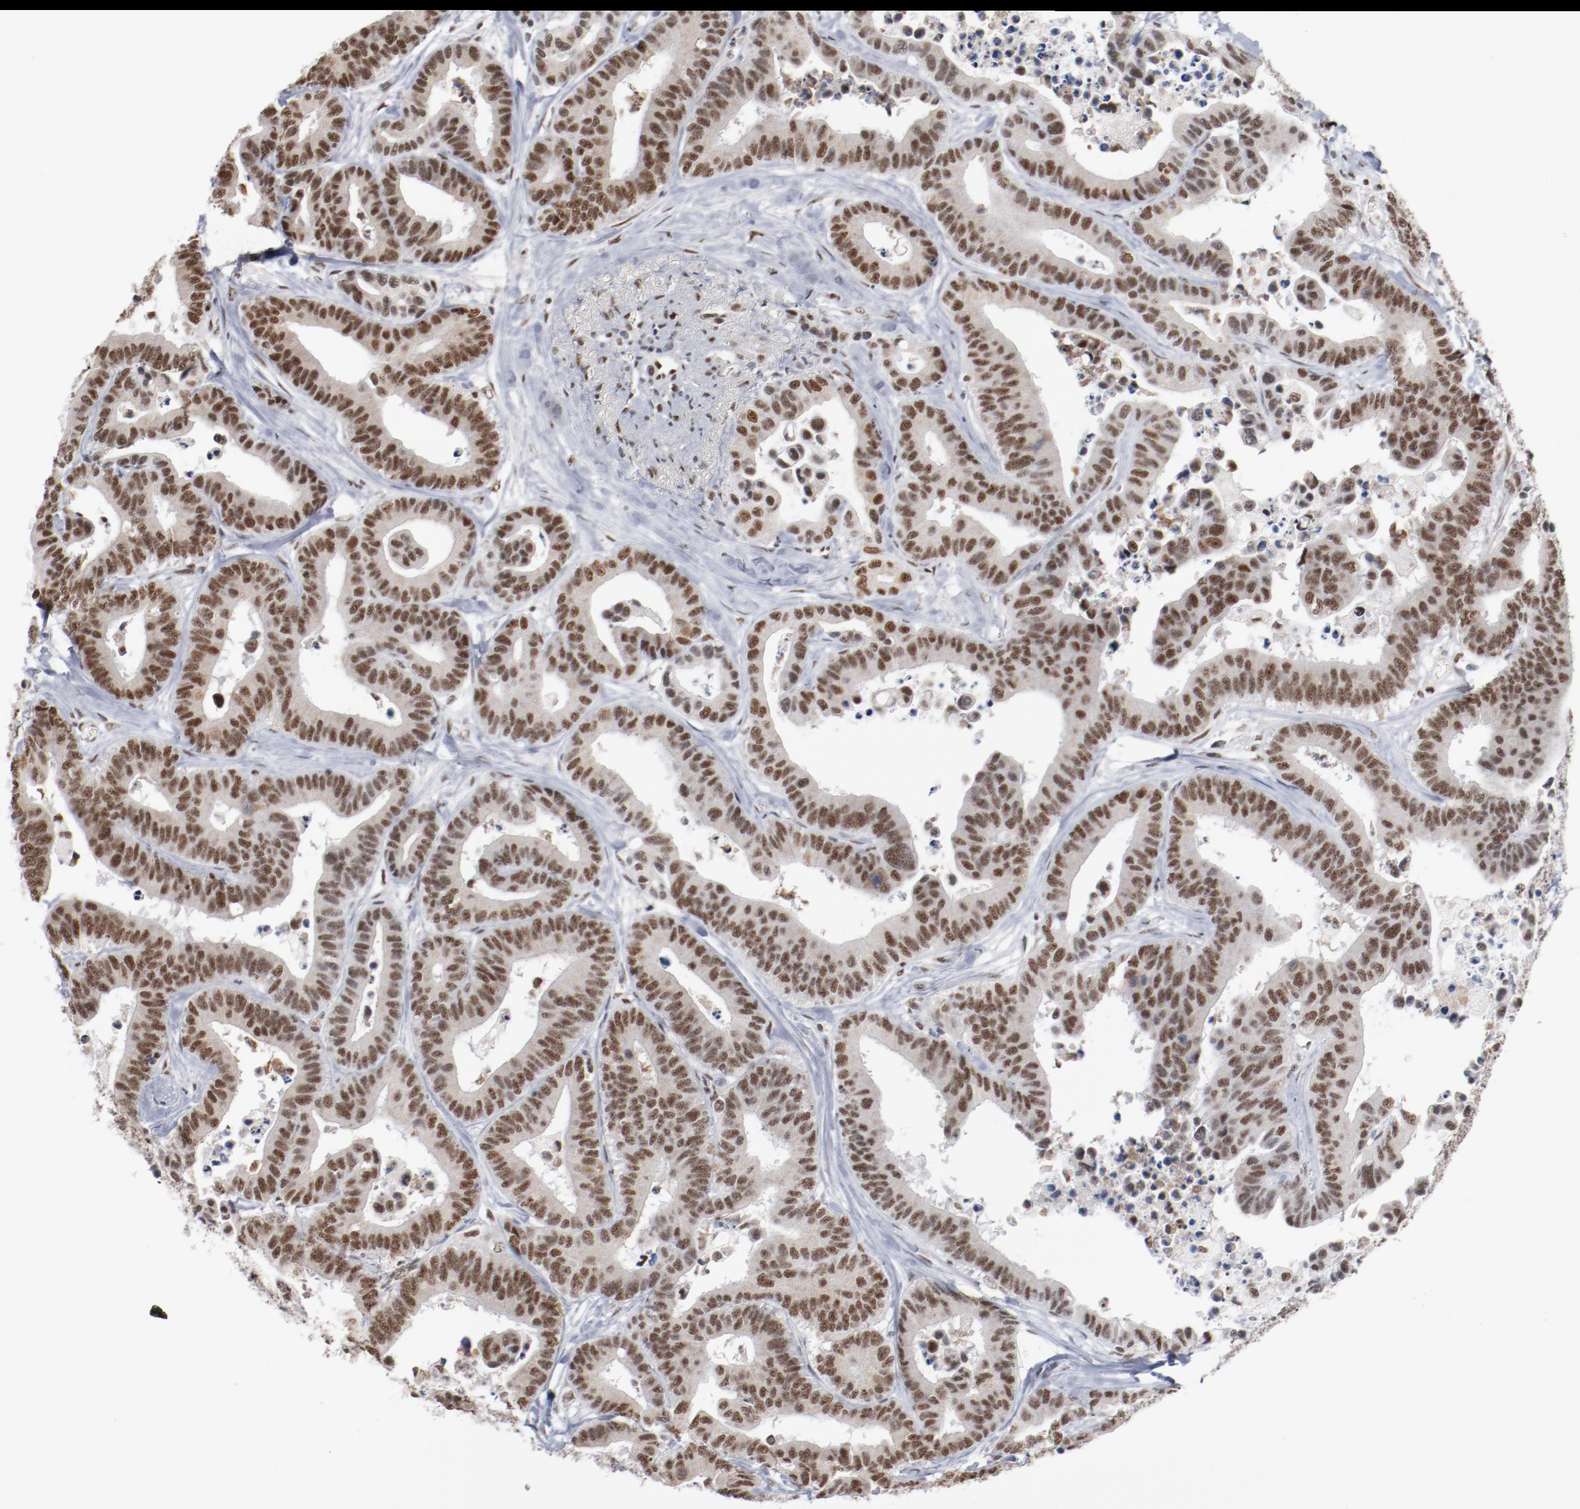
{"staining": {"intensity": "strong", "quantity": ">75%", "location": "nuclear"}, "tissue": "colorectal cancer", "cell_type": "Tumor cells", "image_type": "cancer", "snomed": [{"axis": "morphology", "description": "Adenocarcinoma, NOS"}, {"axis": "topography", "description": "Colon"}], "caption": "Immunohistochemistry (DAB) staining of human colorectal cancer (adenocarcinoma) reveals strong nuclear protein staining in about >75% of tumor cells.", "gene": "BUB3", "patient": {"sex": "male", "age": 82}}